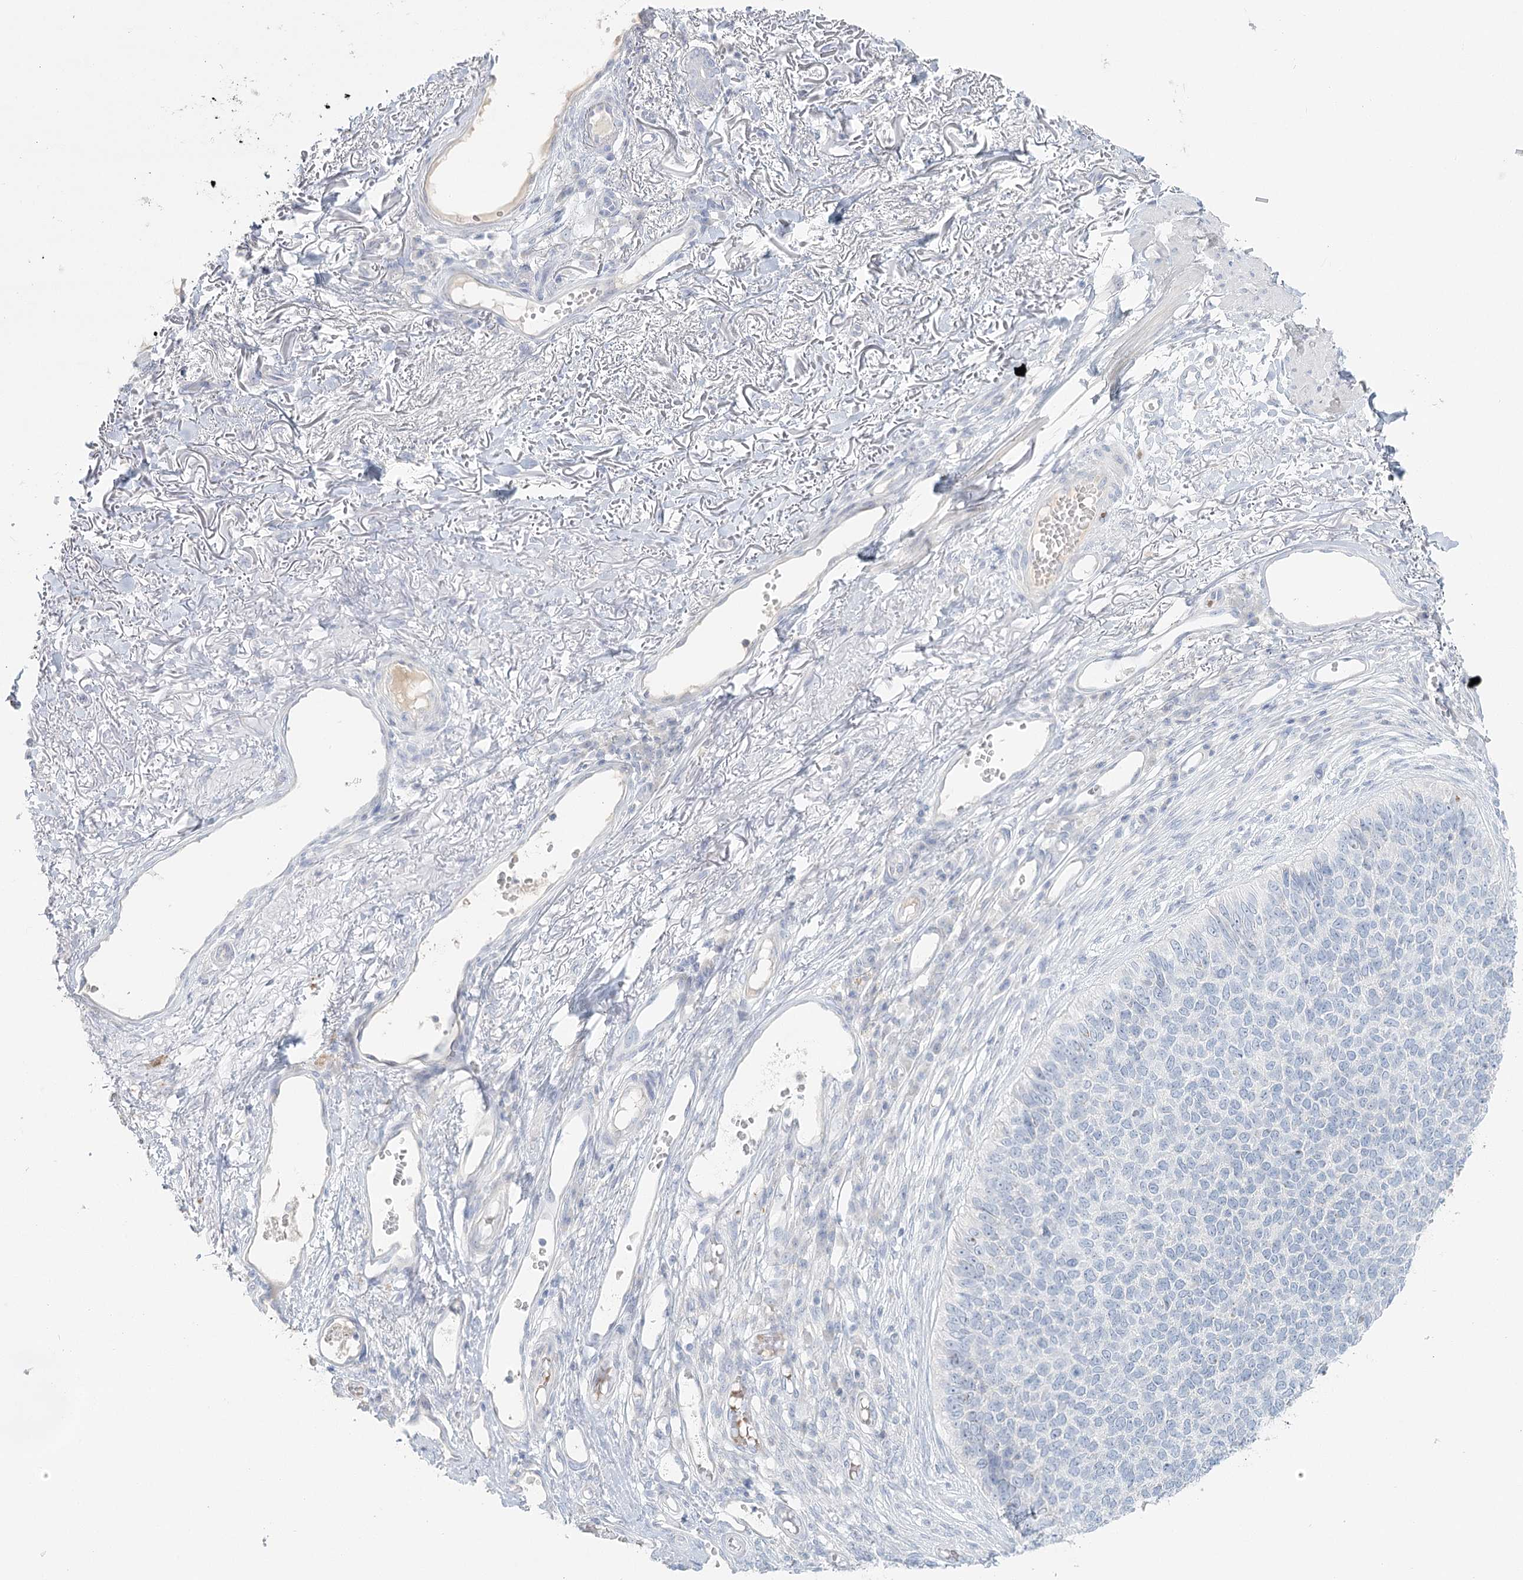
{"staining": {"intensity": "negative", "quantity": "none", "location": "none"}, "tissue": "skin cancer", "cell_type": "Tumor cells", "image_type": "cancer", "snomed": [{"axis": "morphology", "description": "Basal cell carcinoma"}, {"axis": "topography", "description": "Skin"}], "caption": "DAB immunohistochemical staining of human basal cell carcinoma (skin) shows no significant staining in tumor cells.", "gene": "DMGDH", "patient": {"sex": "female", "age": 84}}